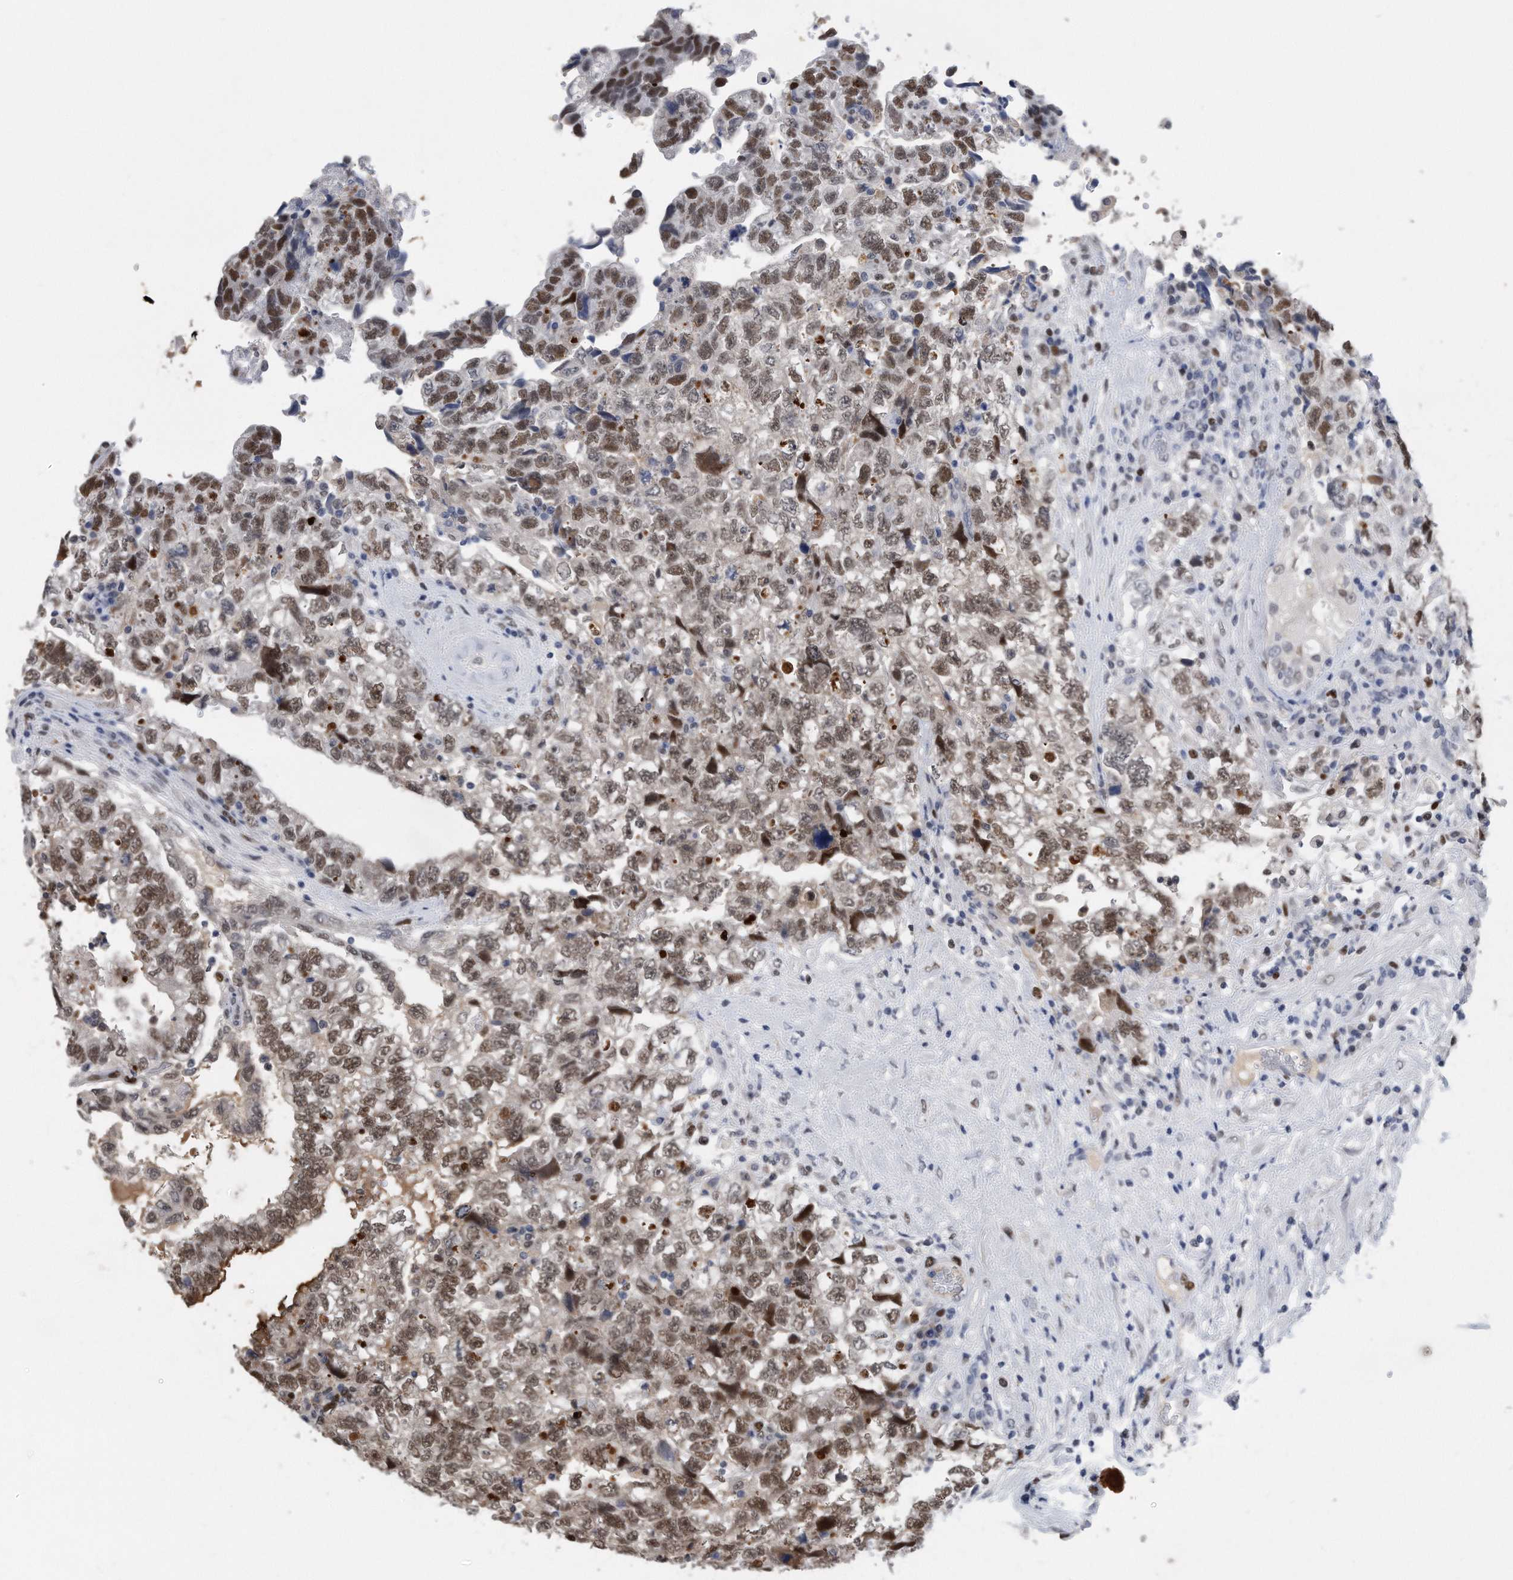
{"staining": {"intensity": "moderate", "quantity": ">75%", "location": "nuclear"}, "tissue": "testis cancer", "cell_type": "Tumor cells", "image_type": "cancer", "snomed": [{"axis": "morphology", "description": "Carcinoma, Embryonal, NOS"}, {"axis": "topography", "description": "Testis"}], "caption": "Immunohistochemical staining of testis embryonal carcinoma exhibits medium levels of moderate nuclear expression in about >75% of tumor cells.", "gene": "PCNA", "patient": {"sex": "male", "age": 36}}